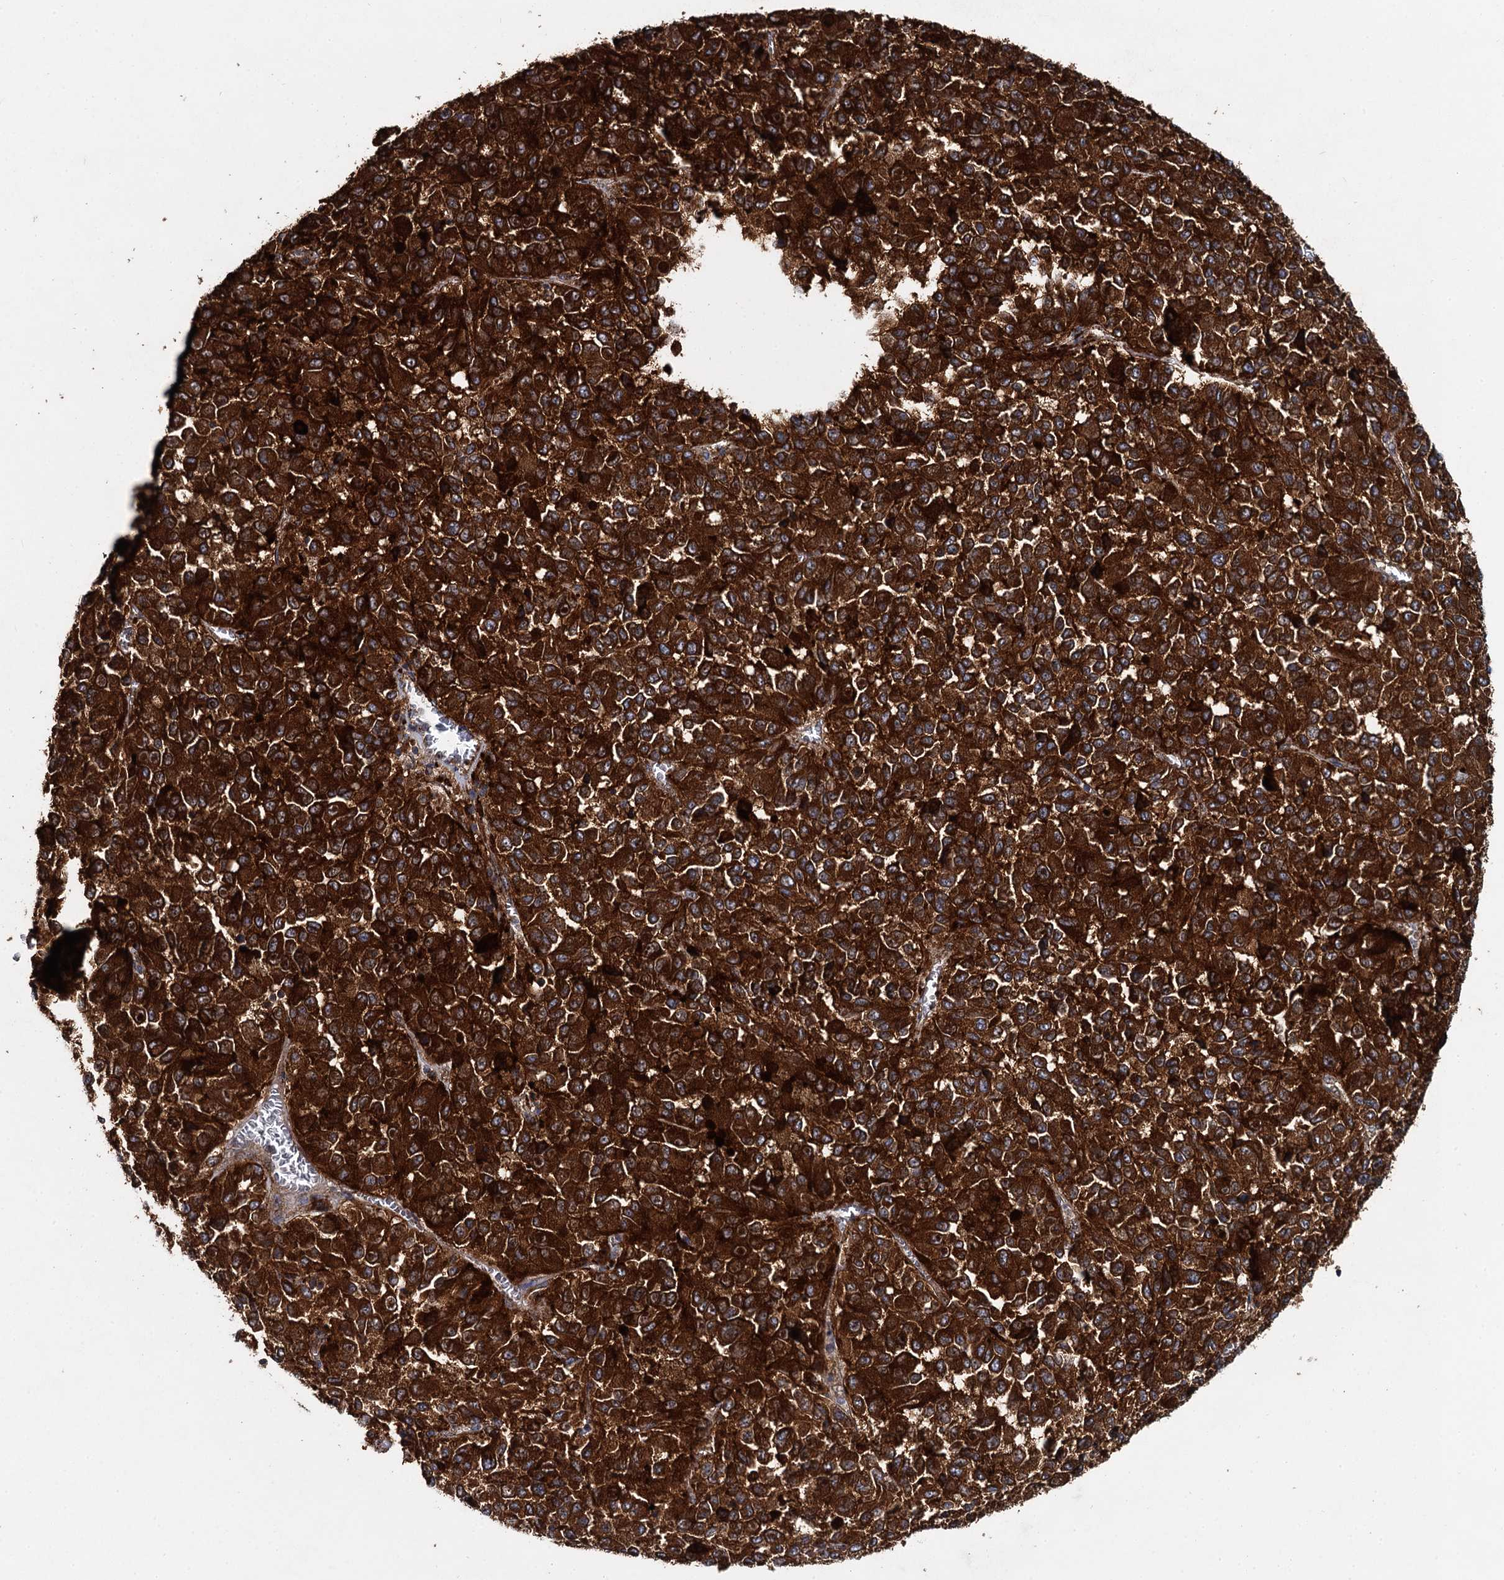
{"staining": {"intensity": "strong", "quantity": ">75%", "location": "cytoplasmic/membranous"}, "tissue": "melanoma", "cell_type": "Tumor cells", "image_type": "cancer", "snomed": [{"axis": "morphology", "description": "Malignant melanoma, Metastatic site"}, {"axis": "topography", "description": "Lung"}], "caption": "IHC (DAB (3,3'-diaminobenzidine)) staining of melanoma demonstrates strong cytoplasmic/membranous protein staining in about >75% of tumor cells. The protein is shown in brown color, while the nuclei are stained blue.", "gene": "GBA1", "patient": {"sex": "male", "age": 64}}